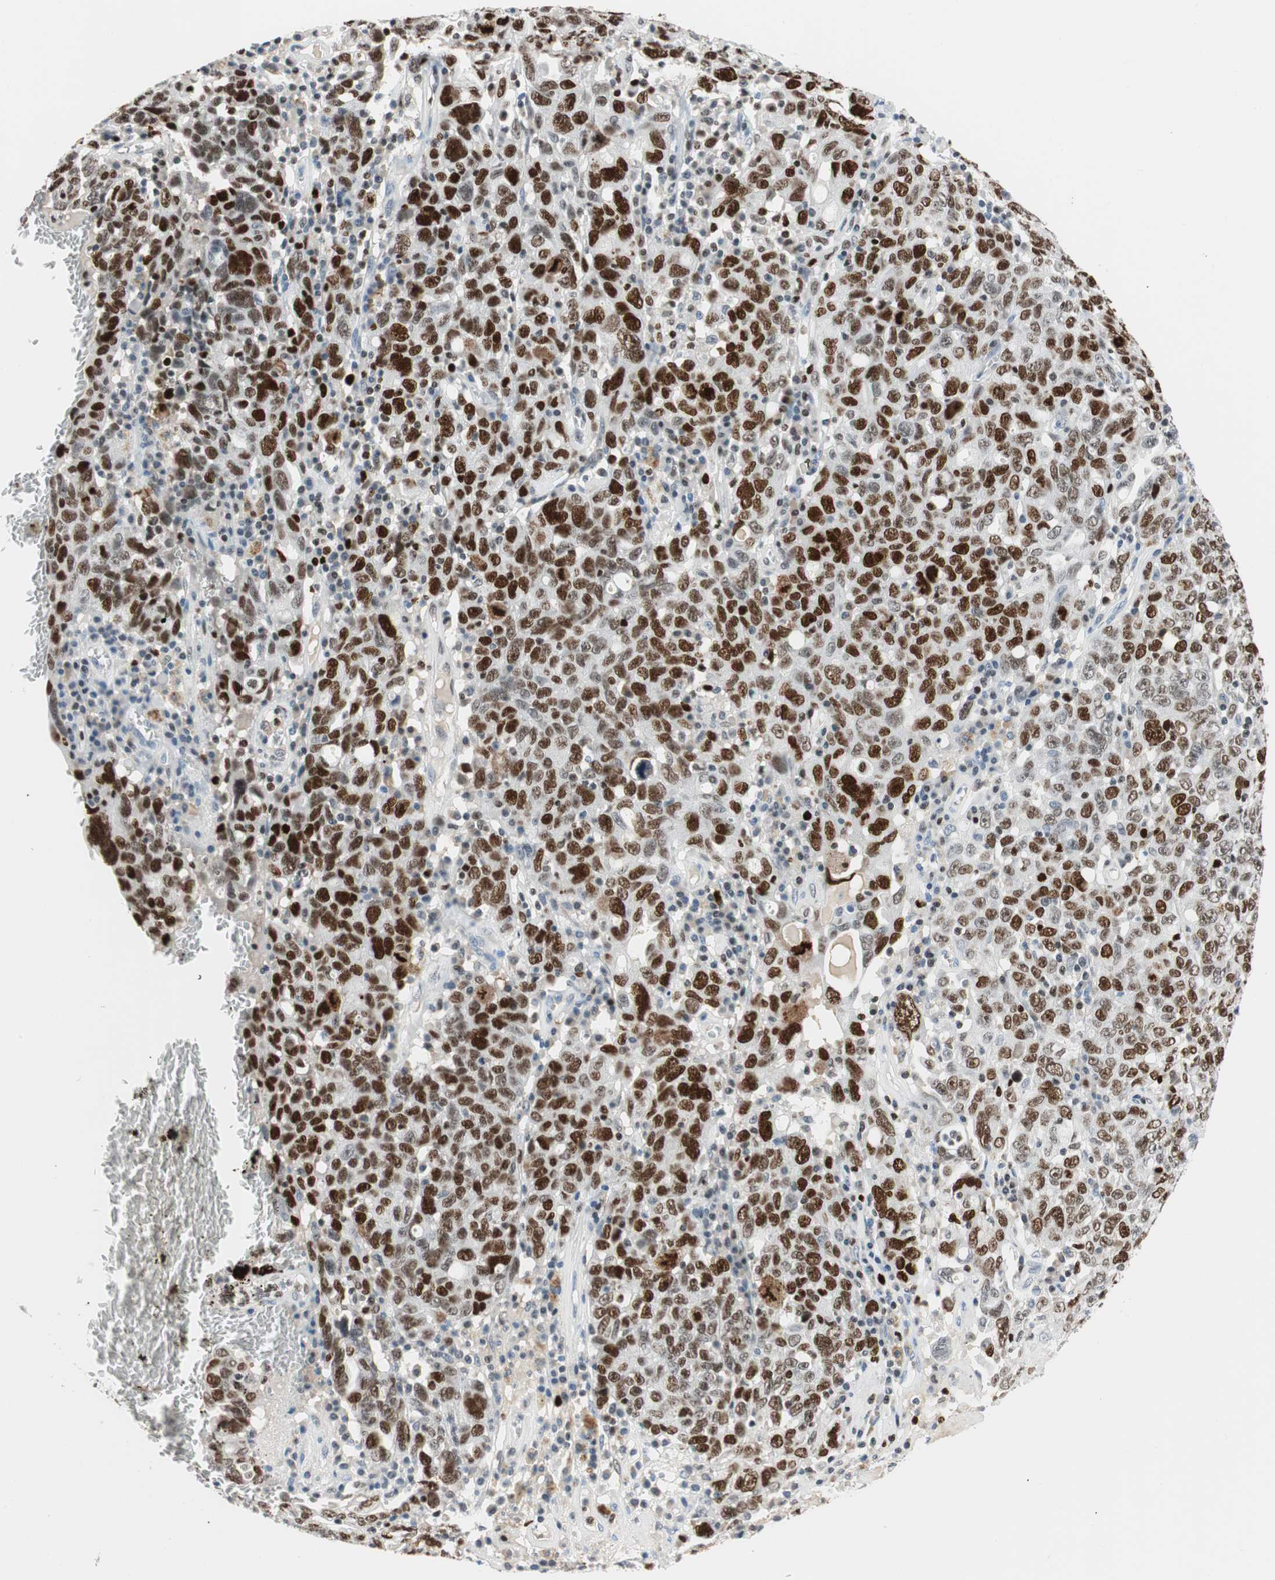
{"staining": {"intensity": "strong", "quantity": ">75%", "location": "nuclear"}, "tissue": "ovarian cancer", "cell_type": "Tumor cells", "image_type": "cancer", "snomed": [{"axis": "morphology", "description": "Carcinoma, endometroid"}, {"axis": "topography", "description": "Ovary"}], "caption": "A brown stain labels strong nuclear positivity of a protein in human endometroid carcinoma (ovarian) tumor cells.", "gene": "EZH2", "patient": {"sex": "female", "age": 62}}